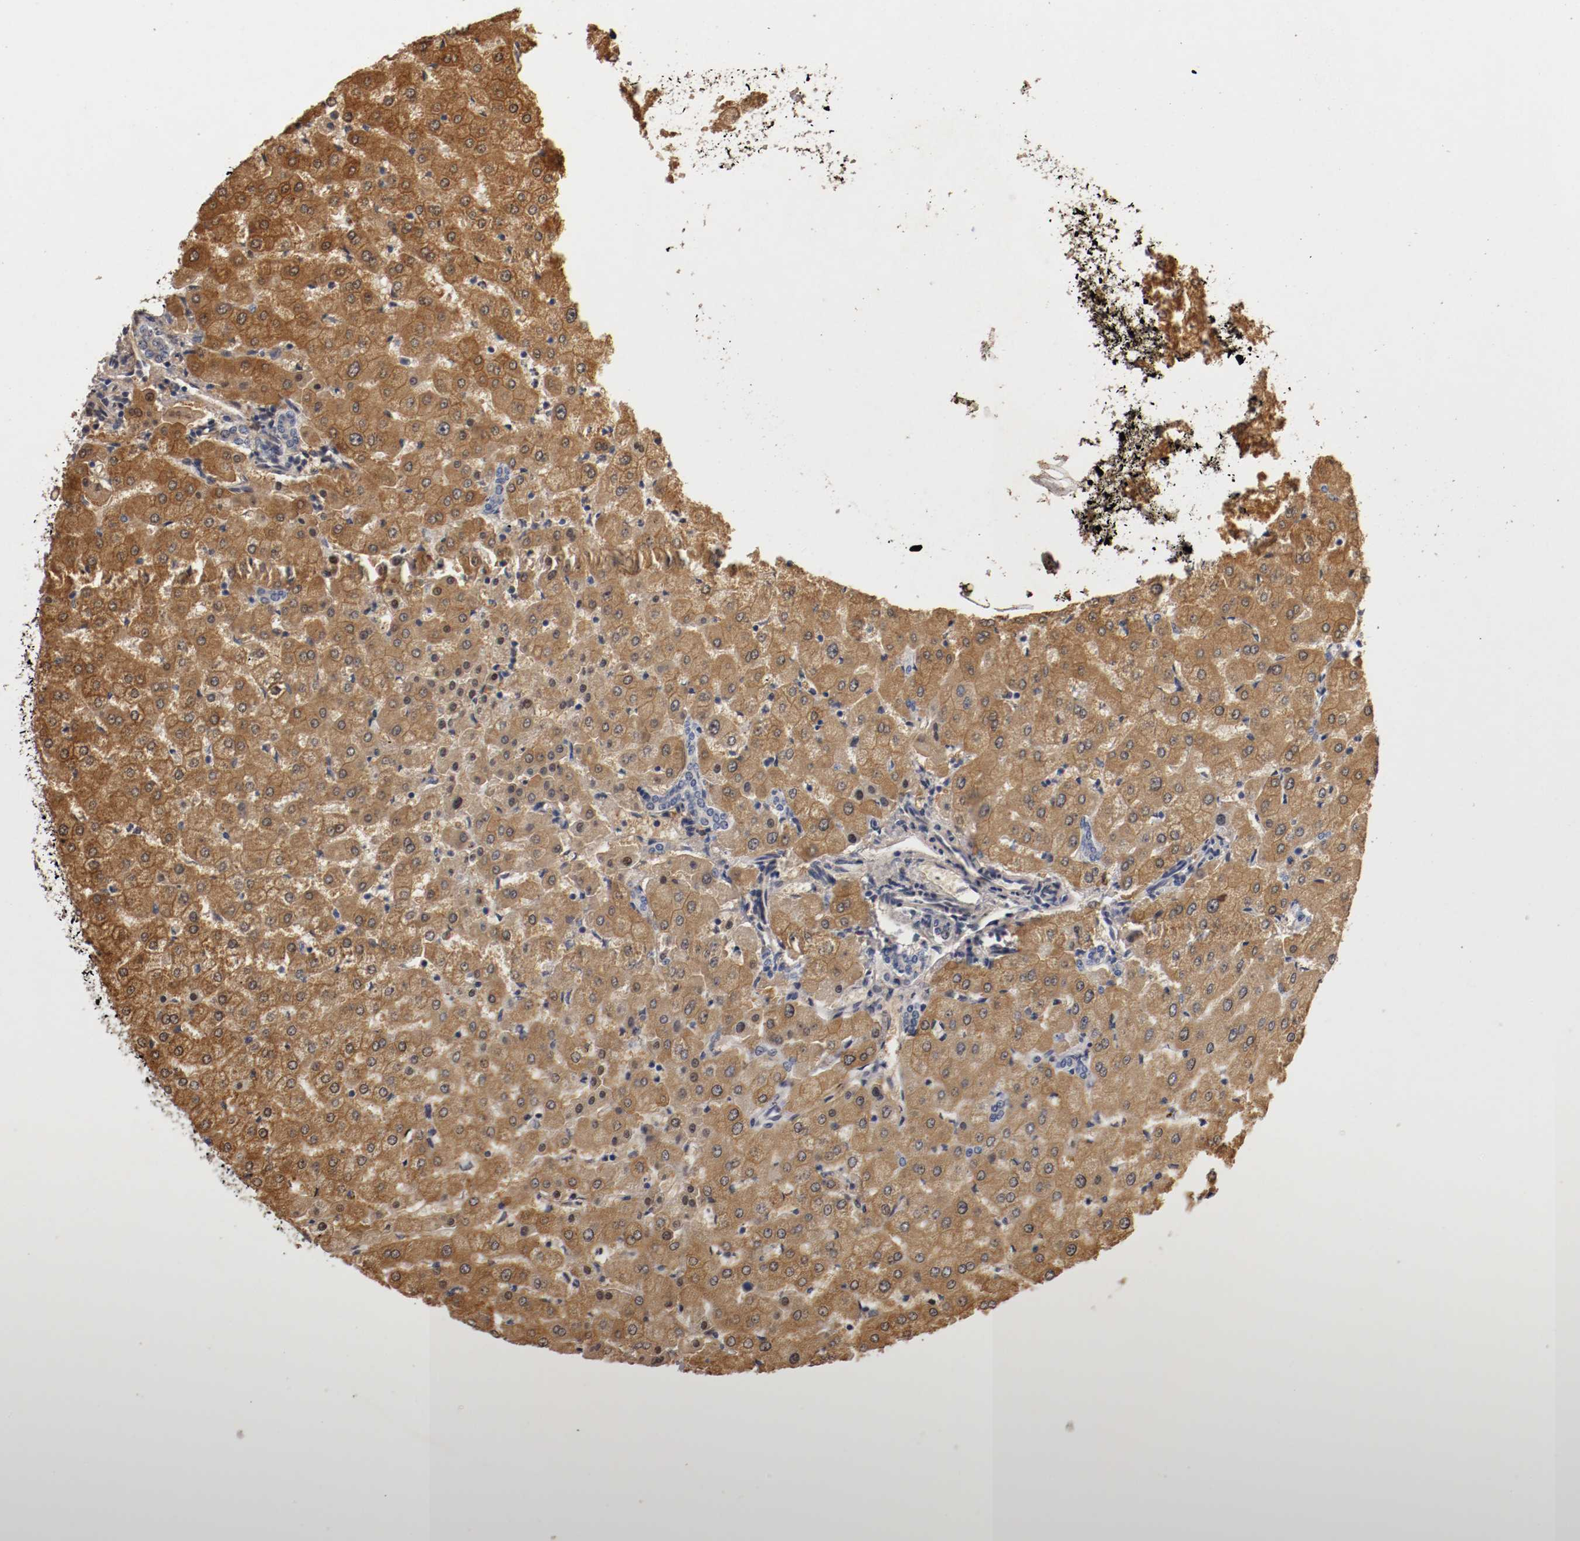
{"staining": {"intensity": "negative", "quantity": "none", "location": "none"}, "tissue": "liver", "cell_type": "Cholangiocytes", "image_type": "normal", "snomed": [{"axis": "morphology", "description": "Normal tissue, NOS"}, {"axis": "morphology", "description": "Fibrosis, NOS"}, {"axis": "topography", "description": "Liver"}], "caption": "A micrograph of liver stained for a protein demonstrates no brown staining in cholangiocytes. The staining was performed using DAB to visualize the protein expression in brown, while the nuclei were stained in blue with hematoxylin (Magnification: 20x).", "gene": "TNFRSF1B", "patient": {"sex": "female", "age": 29}}